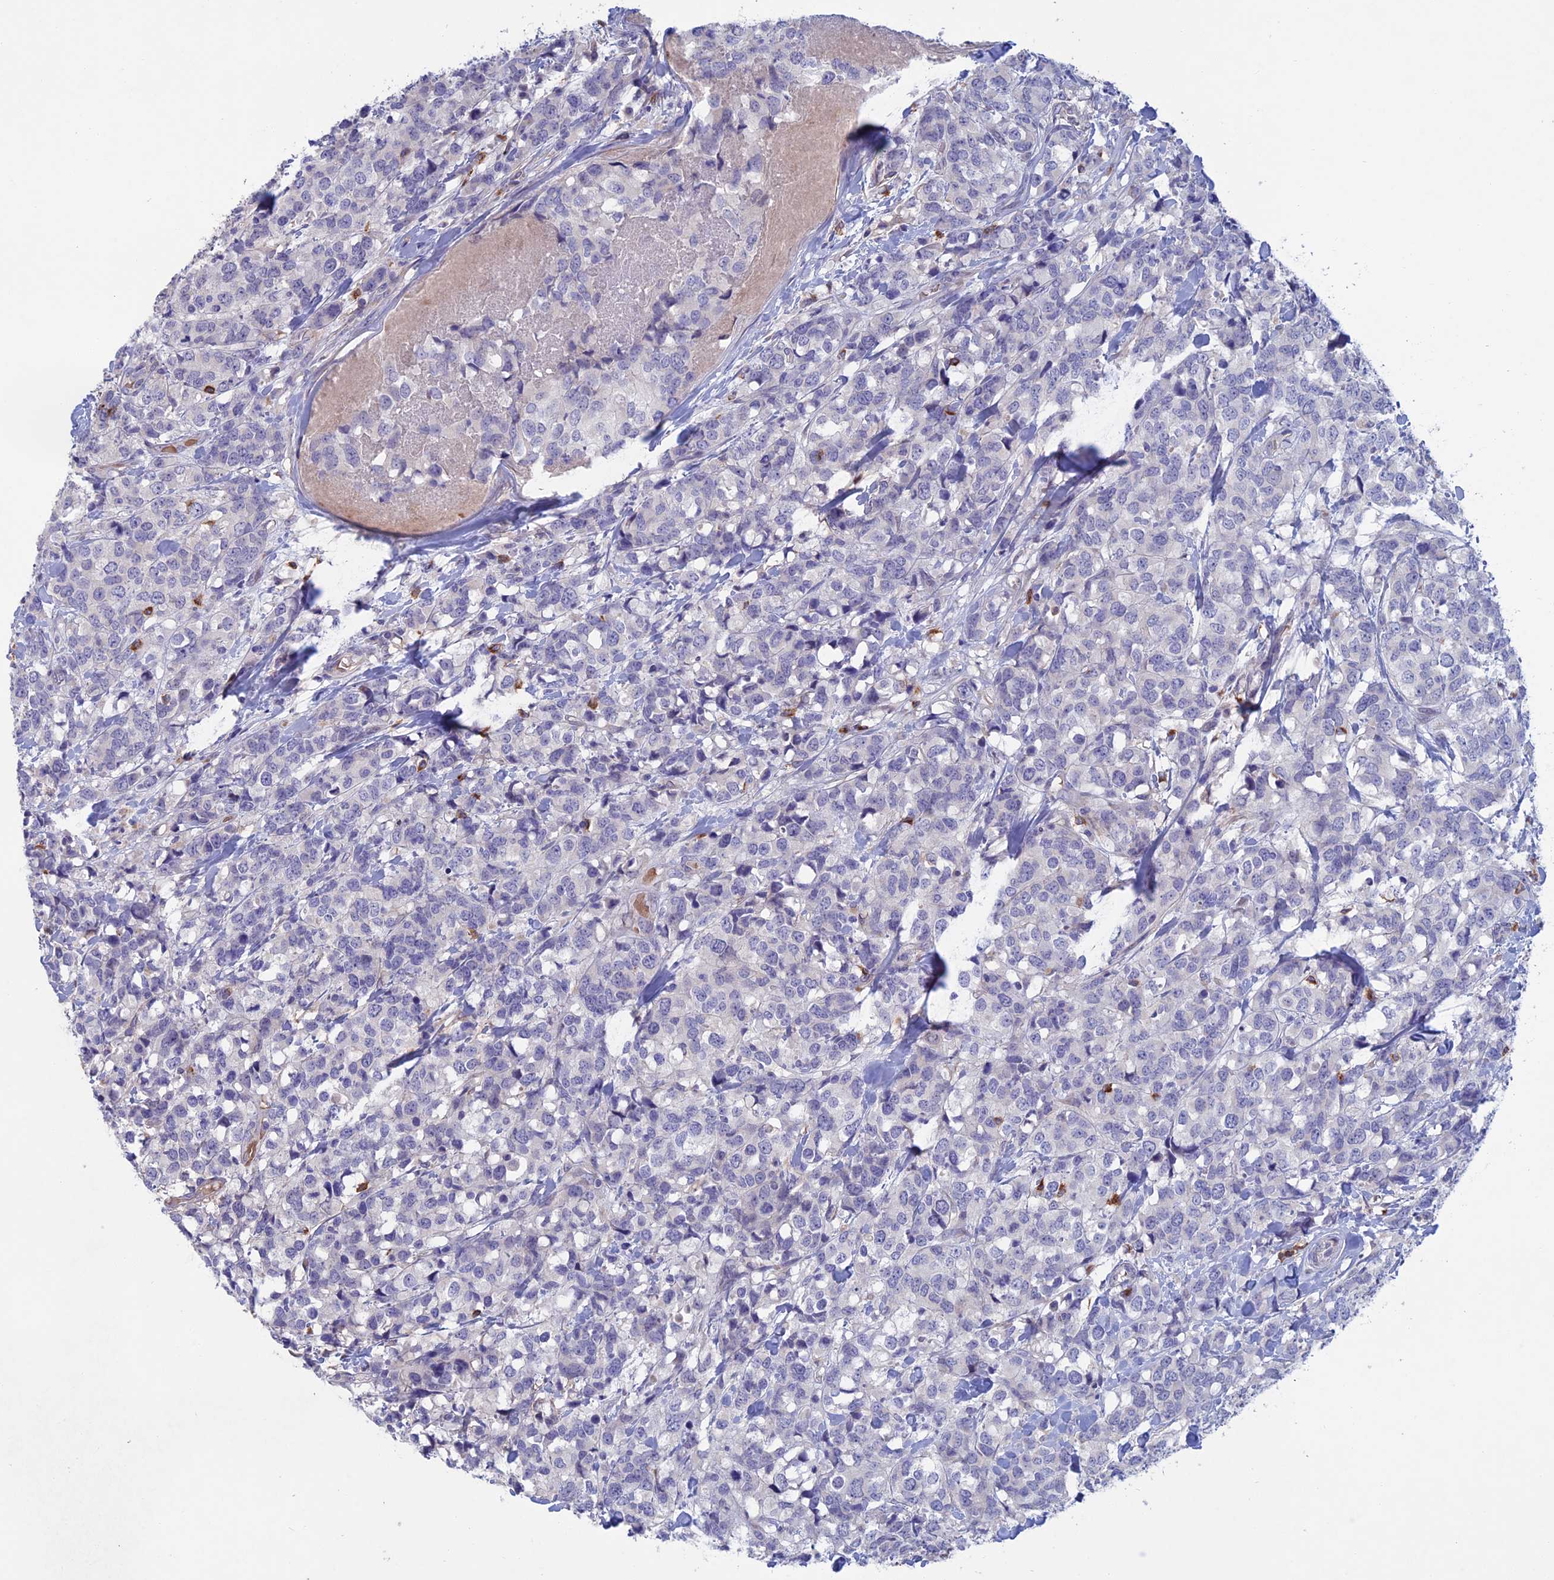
{"staining": {"intensity": "negative", "quantity": "none", "location": "none"}, "tissue": "breast cancer", "cell_type": "Tumor cells", "image_type": "cancer", "snomed": [{"axis": "morphology", "description": "Lobular carcinoma"}, {"axis": "topography", "description": "Breast"}], "caption": "Immunohistochemical staining of breast cancer (lobular carcinoma) demonstrates no significant expression in tumor cells. (Stains: DAB IHC with hematoxylin counter stain, Microscopy: brightfield microscopy at high magnification).", "gene": "SLC2A6", "patient": {"sex": "female", "age": 59}}